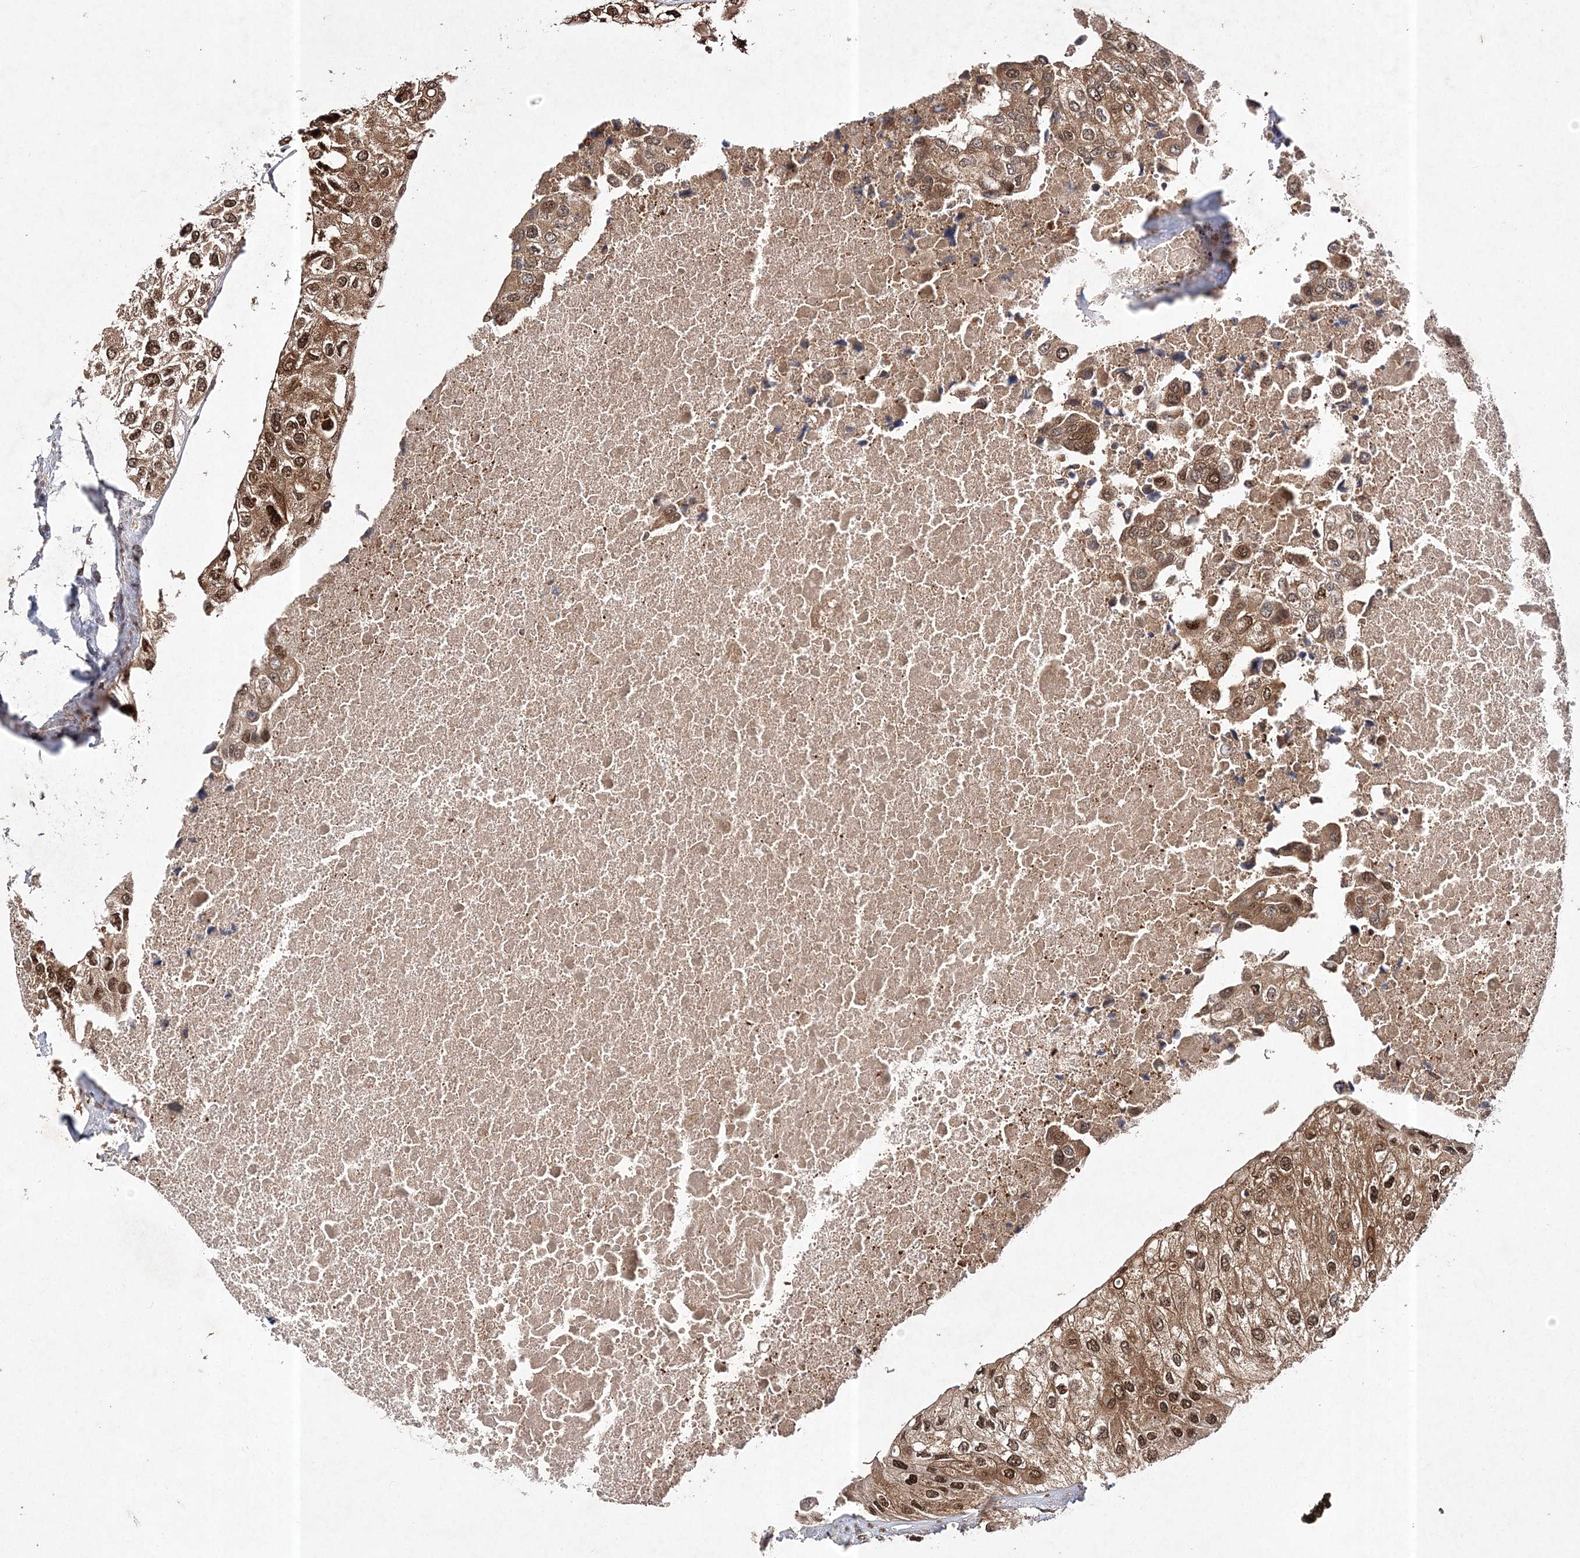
{"staining": {"intensity": "moderate", "quantity": ">75%", "location": "cytoplasmic/membranous,nuclear"}, "tissue": "urothelial cancer", "cell_type": "Tumor cells", "image_type": "cancer", "snomed": [{"axis": "morphology", "description": "Urothelial carcinoma, High grade"}, {"axis": "topography", "description": "Urinary bladder"}], "caption": "Immunohistochemical staining of human urothelial carcinoma (high-grade) shows medium levels of moderate cytoplasmic/membranous and nuclear protein staining in about >75% of tumor cells. The staining was performed using DAB, with brown indicating positive protein expression. Nuclei are stained blue with hematoxylin.", "gene": "NIF3L1", "patient": {"sex": "male", "age": 64}}